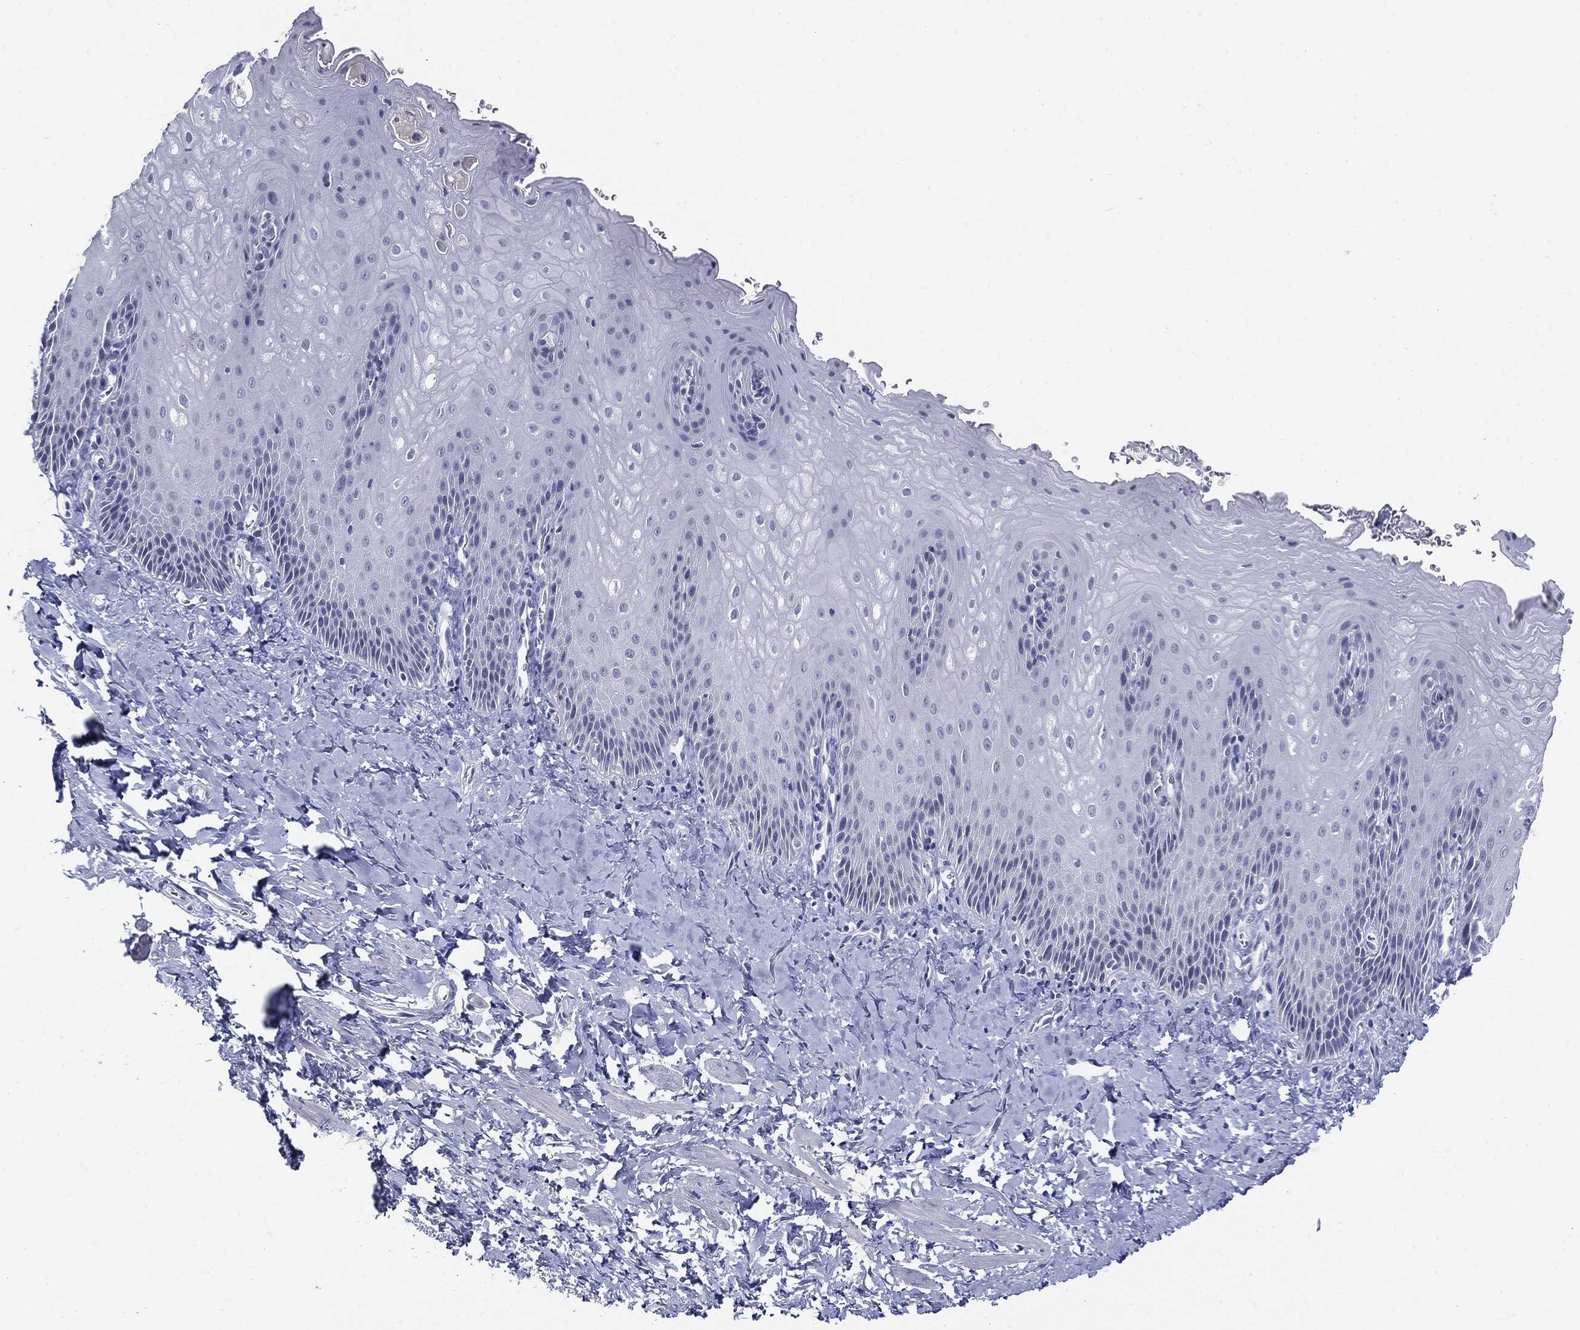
{"staining": {"intensity": "negative", "quantity": "none", "location": "none"}, "tissue": "esophagus", "cell_type": "Squamous epithelial cells", "image_type": "normal", "snomed": [{"axis": "morphology", "description": "Normal tissue, NOS"}, {"axis": "topography", "description": "Esophagus"}], "caption": "Immunohistochemistry (IHC) micrograph of normal esophagus stained for a protein (brown), which demonstrates no expression in squamous epithelial cells.", "gene": "CGB1", "patient": {"sex": "male", "age": 64}}